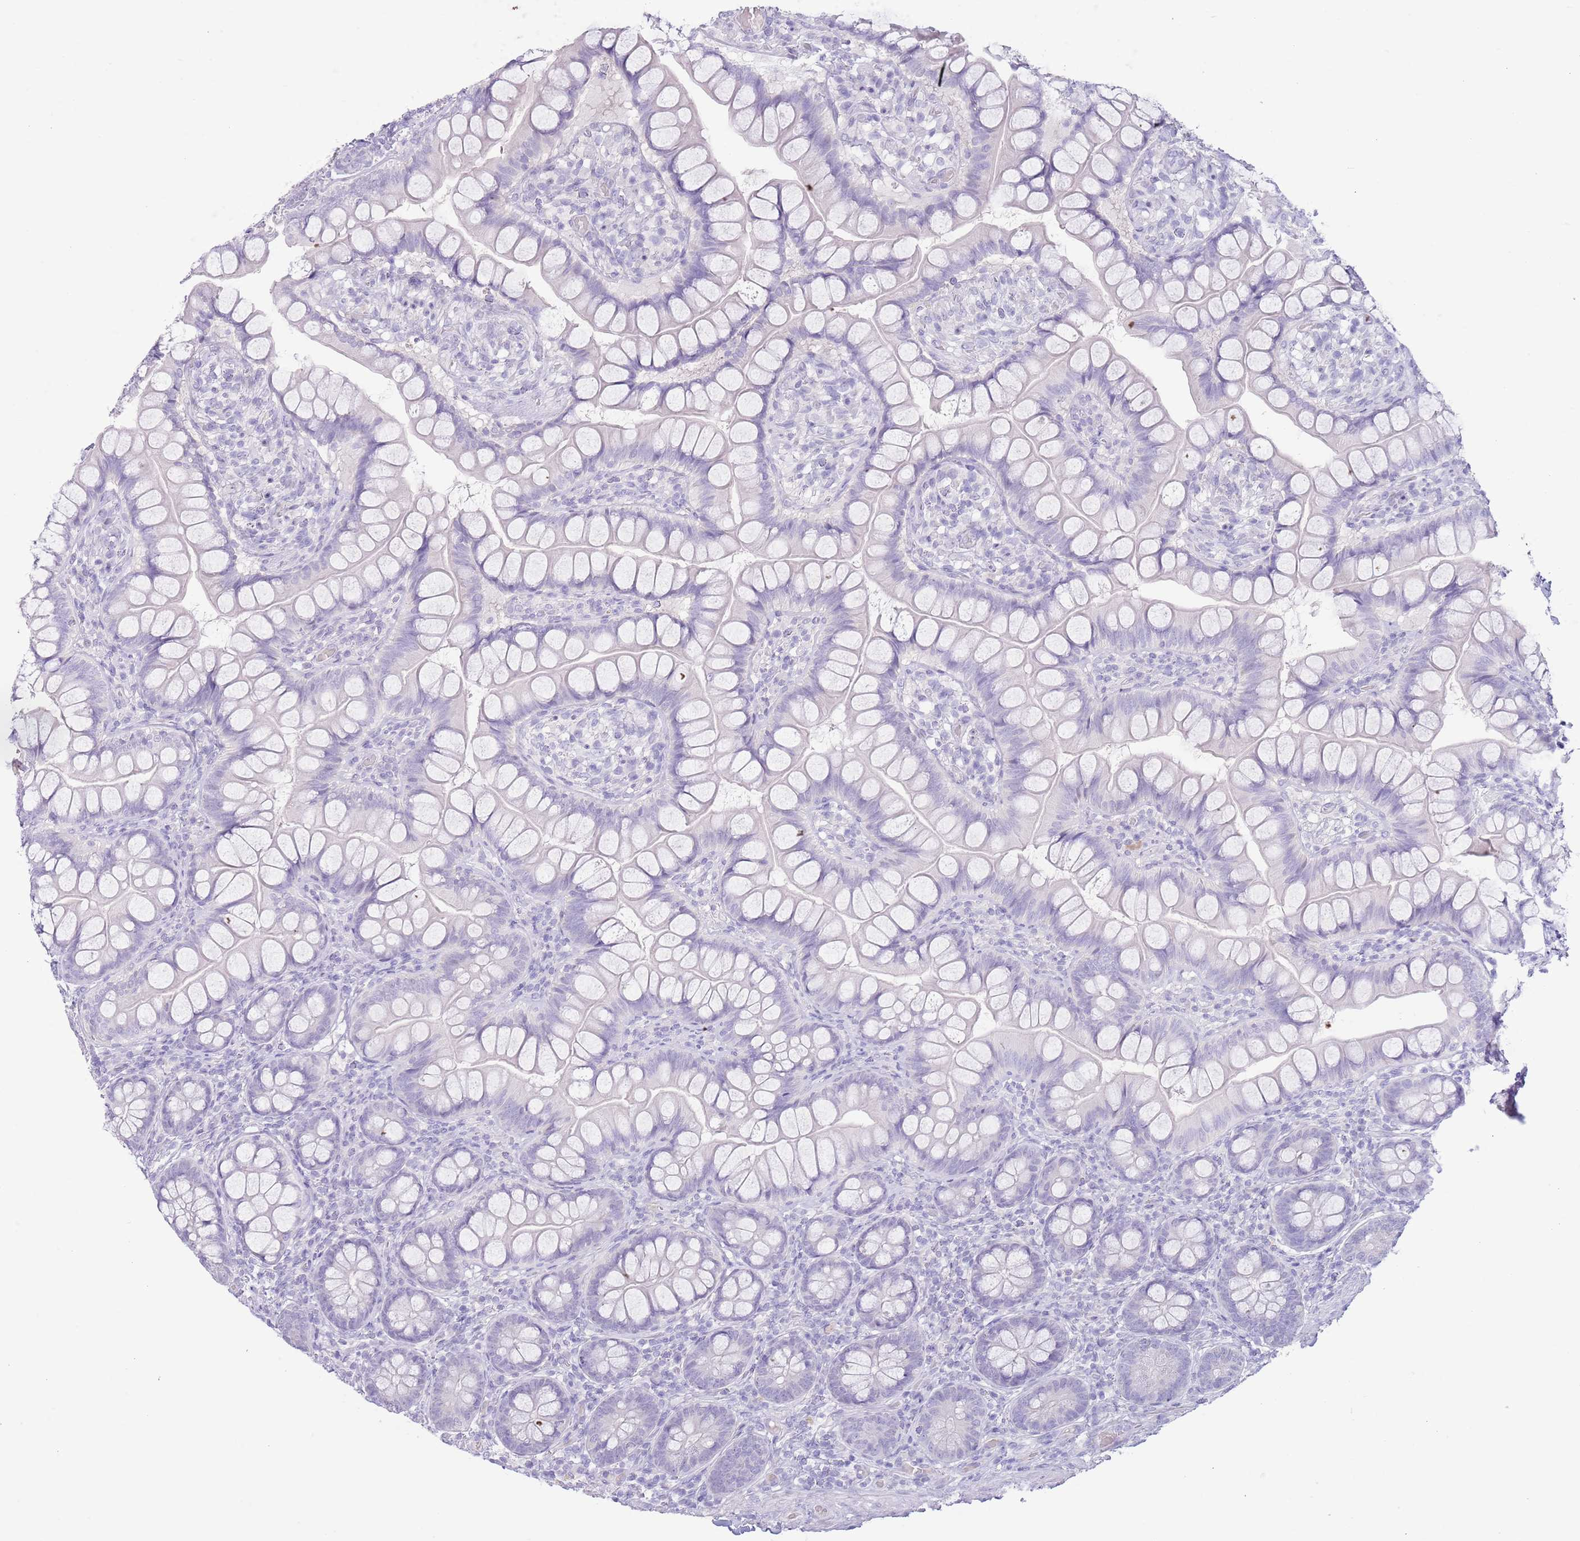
{"staining": {"intensity": "negative", "quantity": "none", "location": "none"}, "tissue": "small intestine", "cell_type": "Glandular cells", "image_type": "normal", "snomed": [{"axis": "morphology", "description": "Normal tissue, NOS"}, {"axis": "topography", "description": "Small intestine"}], "caption": "A high-resolution histopathology image shows IHC staining of unremarkable small intestine, which shows no significant staining in glandular cells.", "gene": "TOX2", "patient": {"sex": "male", "age": 70}}